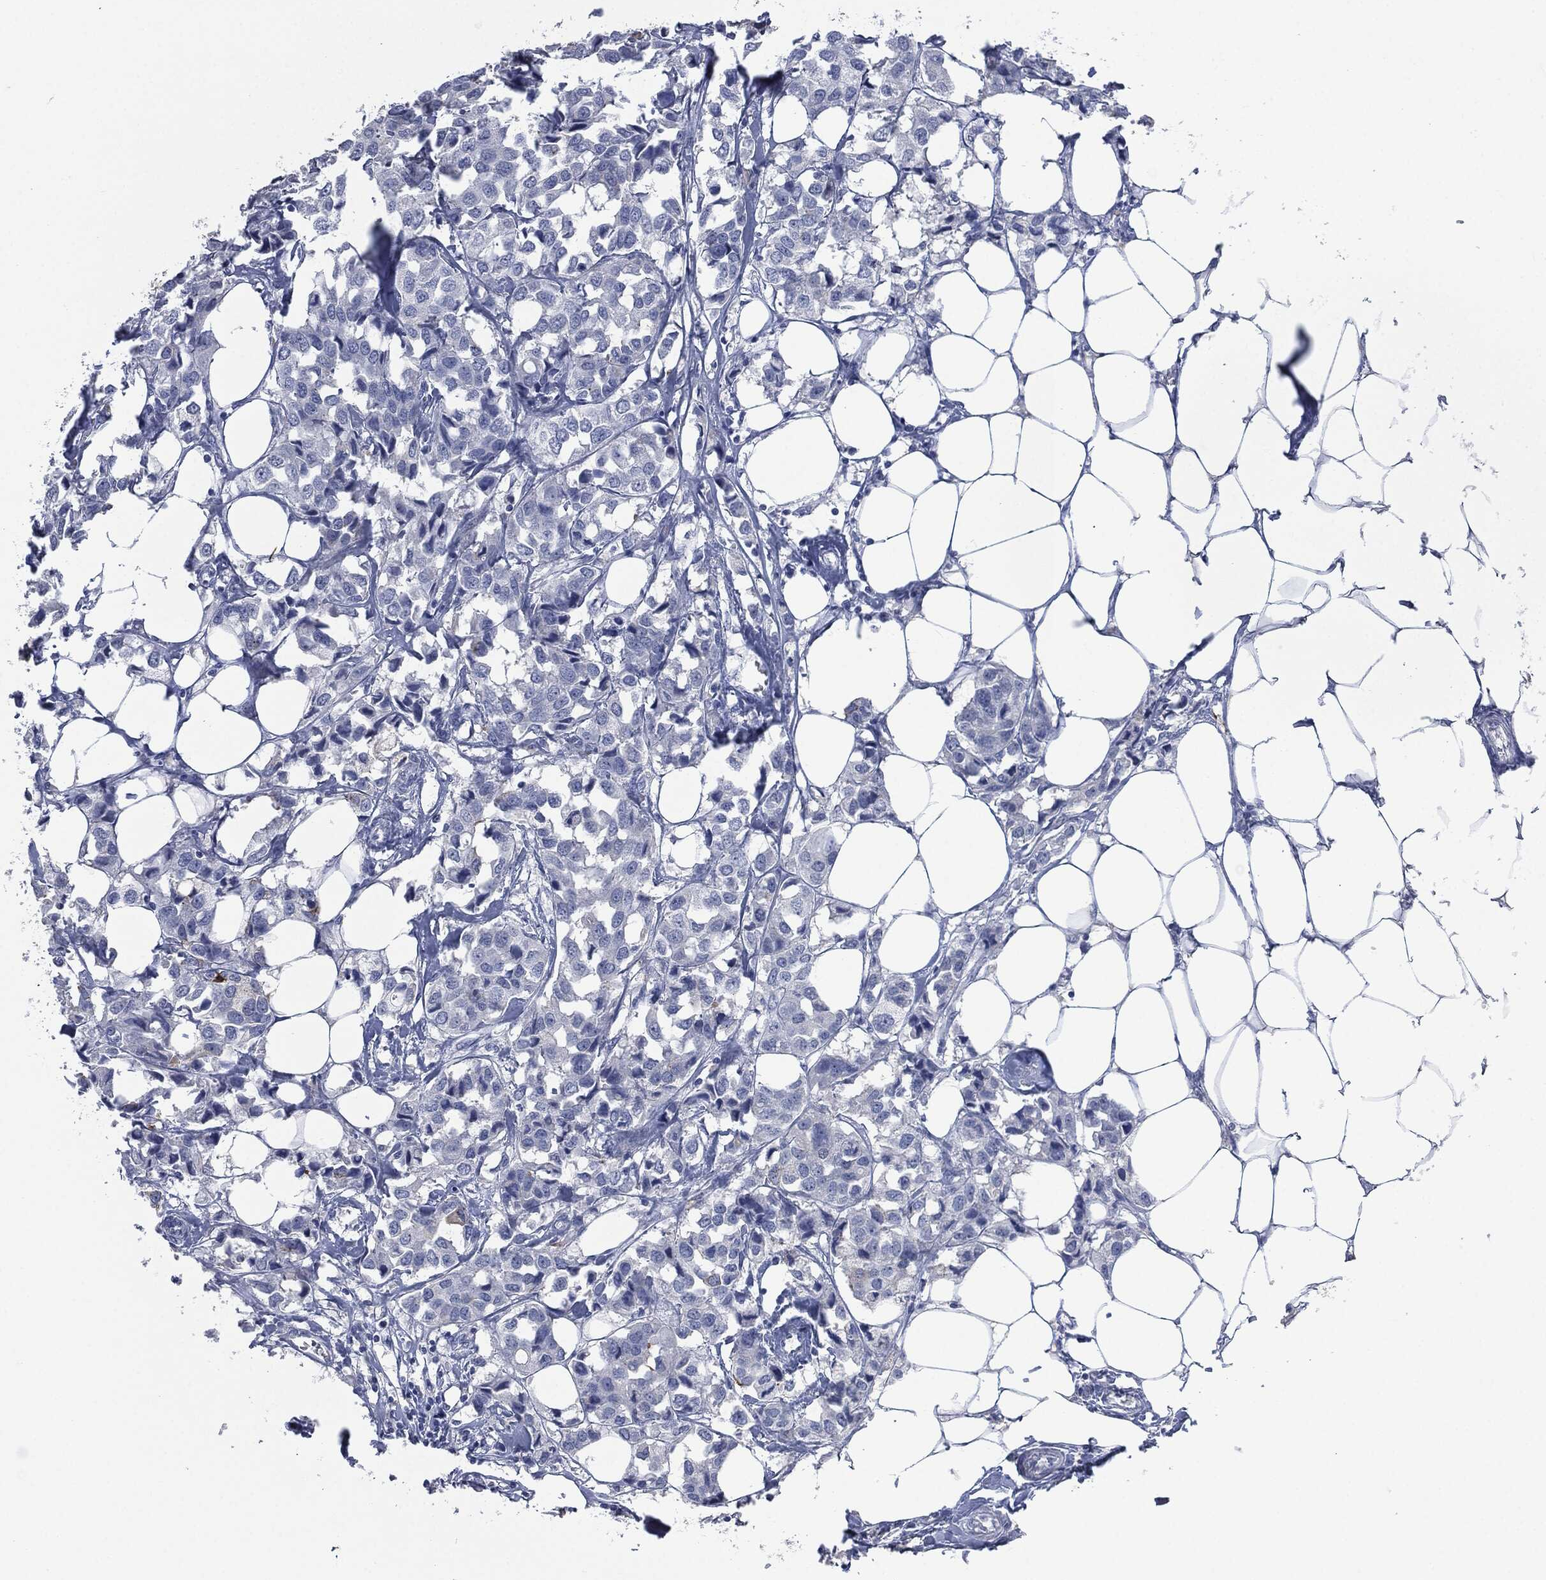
{"staining": {"intensity": "negative", "quantity": "none", "location": "none"}, "tissue": "breast cancer", "cell_type": "Tumor cells", "image_type": "cancer", "snomed": [{"axis": "morphology", "description": "Duct carcinoma"}, {"axis": "topography", "description": "Breast"}], "caption": "Immunohistochemistry (IHC) of breast intraductal carcinoma displays no staining in tumor cells. (DAB immunohistochemistry, high magnification).", "gene": "CEACAM8", "patient": {"sex": "female", "age": 80}}